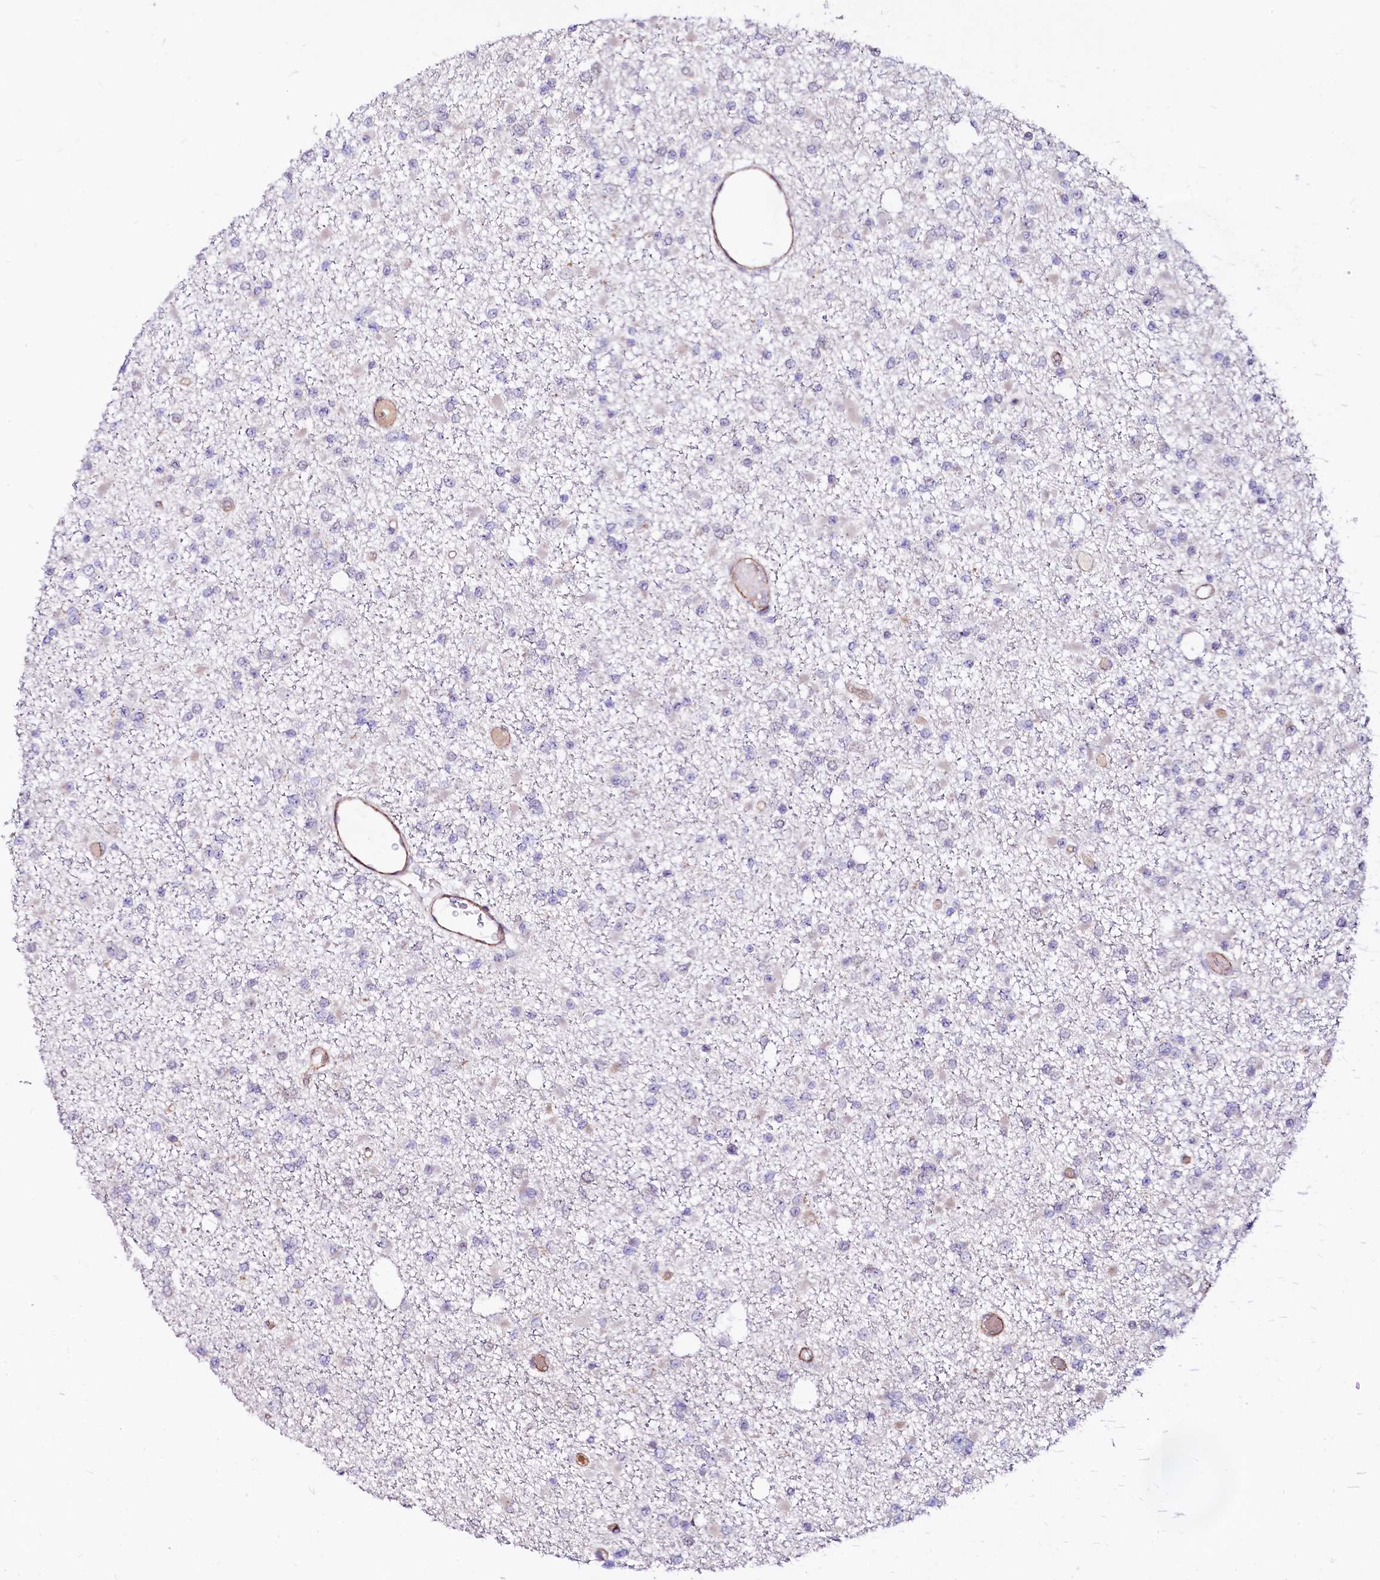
{"staining": {"intensity": "negative", "quantity": "none", "location": "none"}, "tissue": "glioma", "cell_type": "Tumor cells", "image_type": "cancer", "snomed": [{"axis": "morphology", "description": "Glioma, malignant, Low grade"}, {"axis": "topography", "description": "Brain"}], "caption": "Immunohistochemical staining of malignant glioma (low-grade) shows no significant staining in tumor cells.", "gene": "GPR176", "patient": {"sex": "female", "age": 22}}